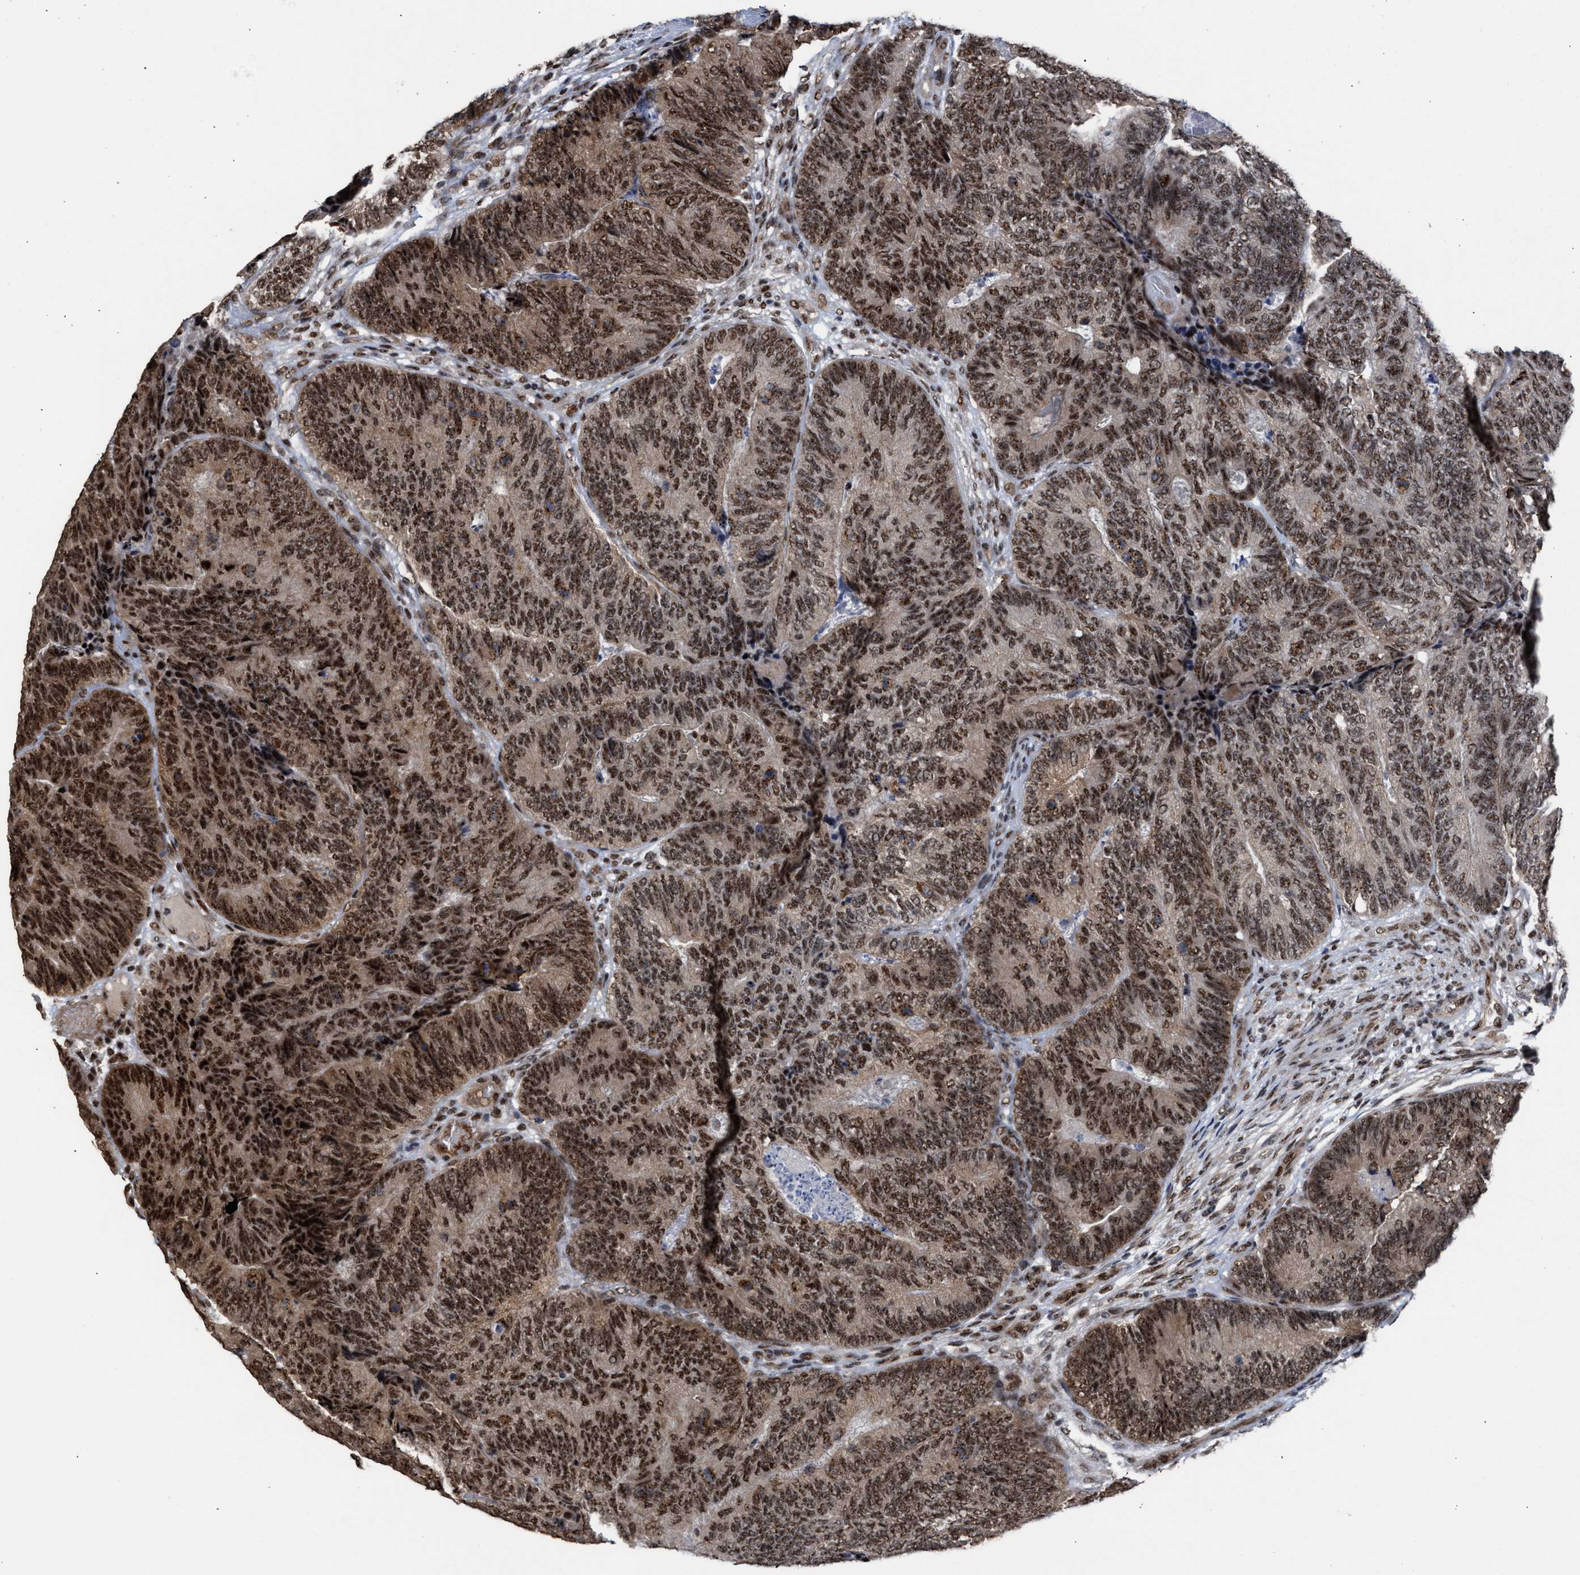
{"staining": {"intensity": "strong", "quantity": ">75%", "location": "cytoplasmic/membranous,nuclear"}, "tissue": "colorectal cancer", "cell_type": "Tumor cells", "image_type": "cancer", "snomed": [{"axis": "morphology", "description": "Adenocarcinoma, NOS"}, {"axis": "topography", "description": "Colon"}], "caption": "Immunohistochemical staining of human colorectal cancer (adenocarcinoma) reveals high levels of strong cytoplasmic/membranous and nuclear positivity in approximately >75% of tumor cells. Nuclei are stained in blue.", "gene": "EIF4A3", "patient": {"sex": "female", "age": 67}}